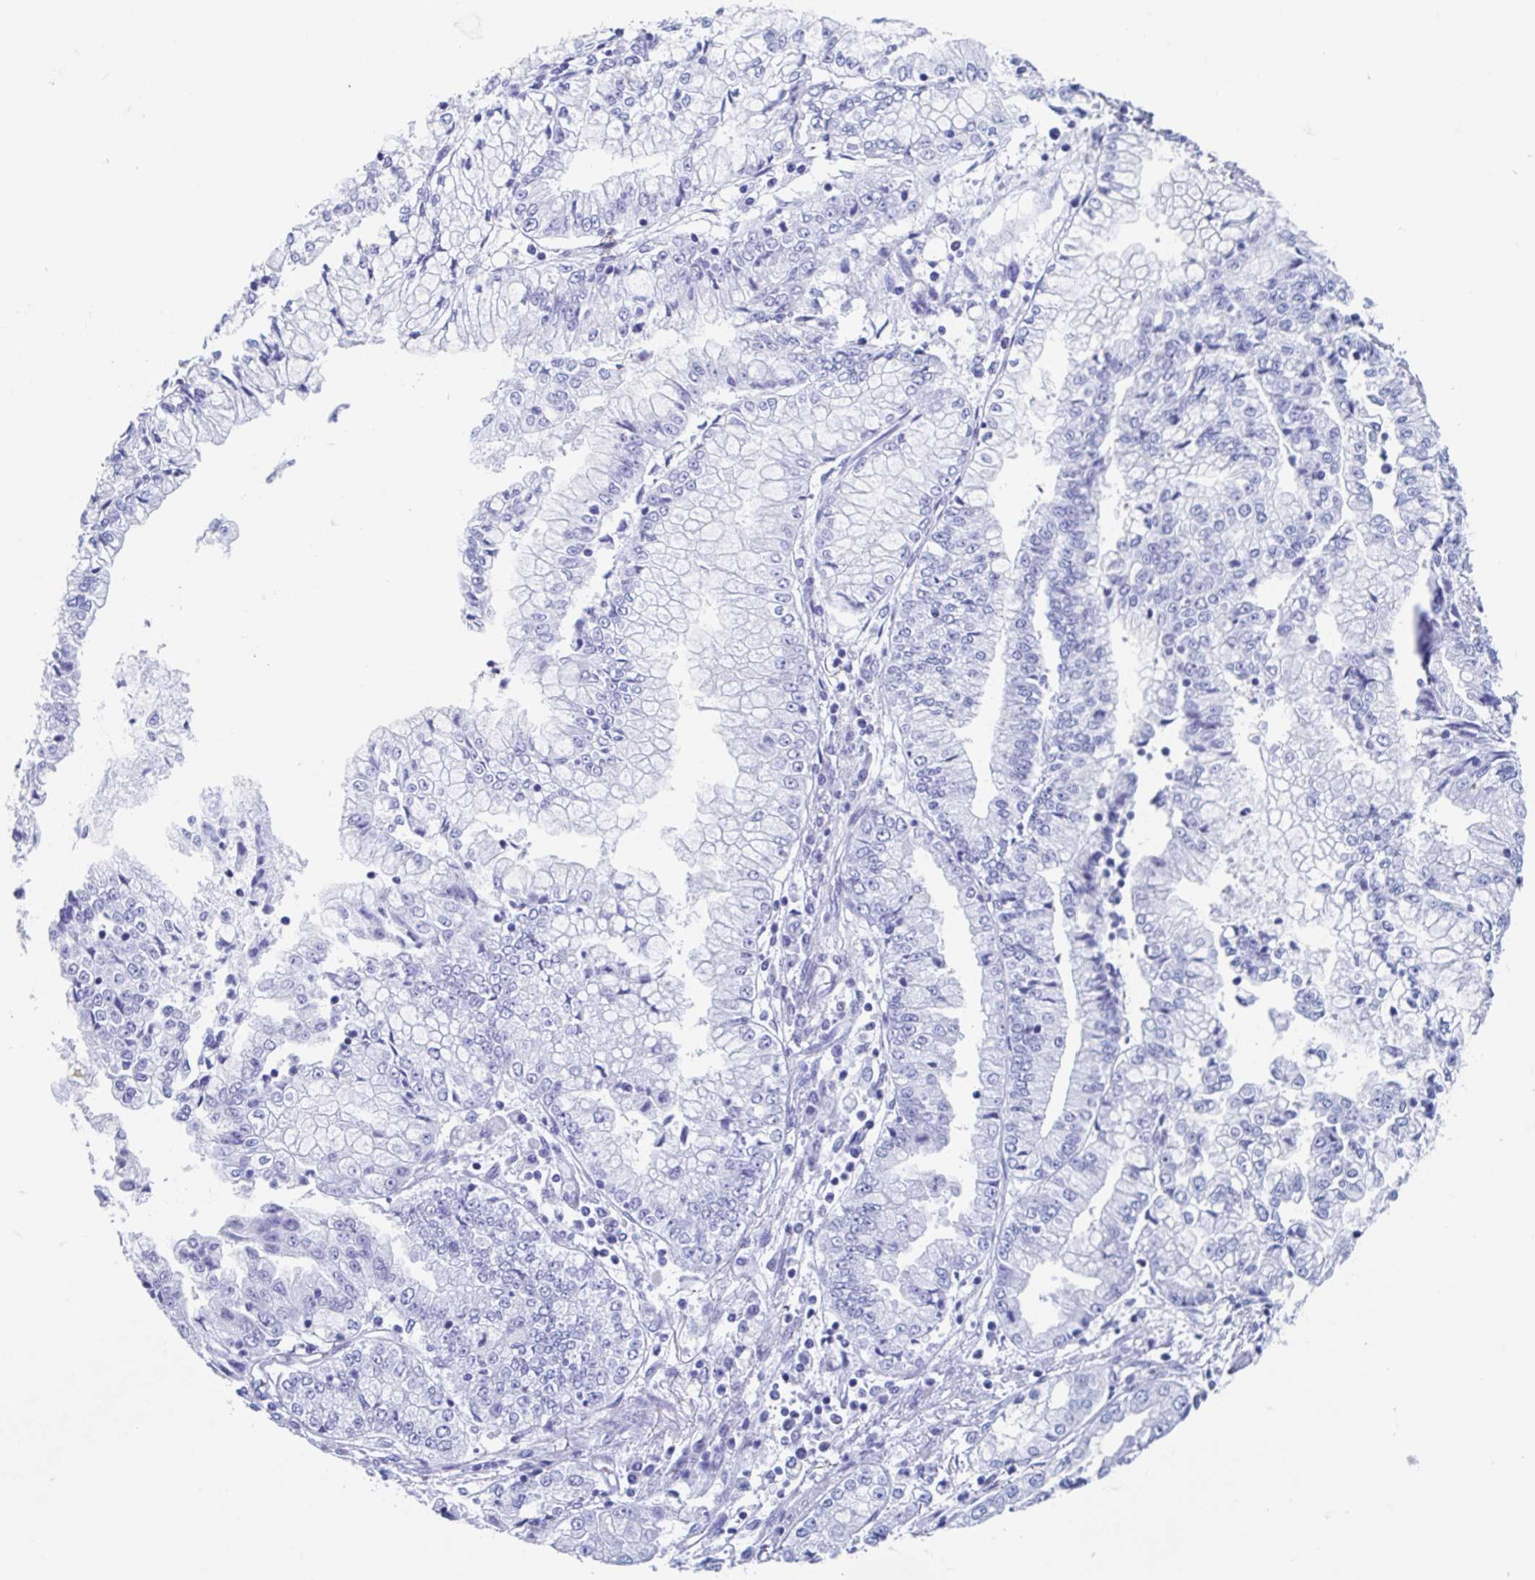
{"staining": {"intensity": "negative", "quantity": "none", "location": "none"}, "tissue": "stomach cancer", "cell_type": "Tumor cells", "image_type": "cancer", "snomed": [{"axis": "morphology", "description": "Adenocarcinoma, NOS"}, {"axis": "topography", "description": "Stomach, upper"}], "caption": "DAB immunohistochemical staining of human stomach cancer (adenocarcinoma) exhibits no significant positivity in tumor cells. (Stains: DAB (3,3'-diaminobenzidine) immunohistochemistry (IHC) with hematoxylin counter stain, Microscopy: brightfield microscopy at high magnification).", "gene": "HDGFL1", "patient": {"sex": "female", "age": 74}}